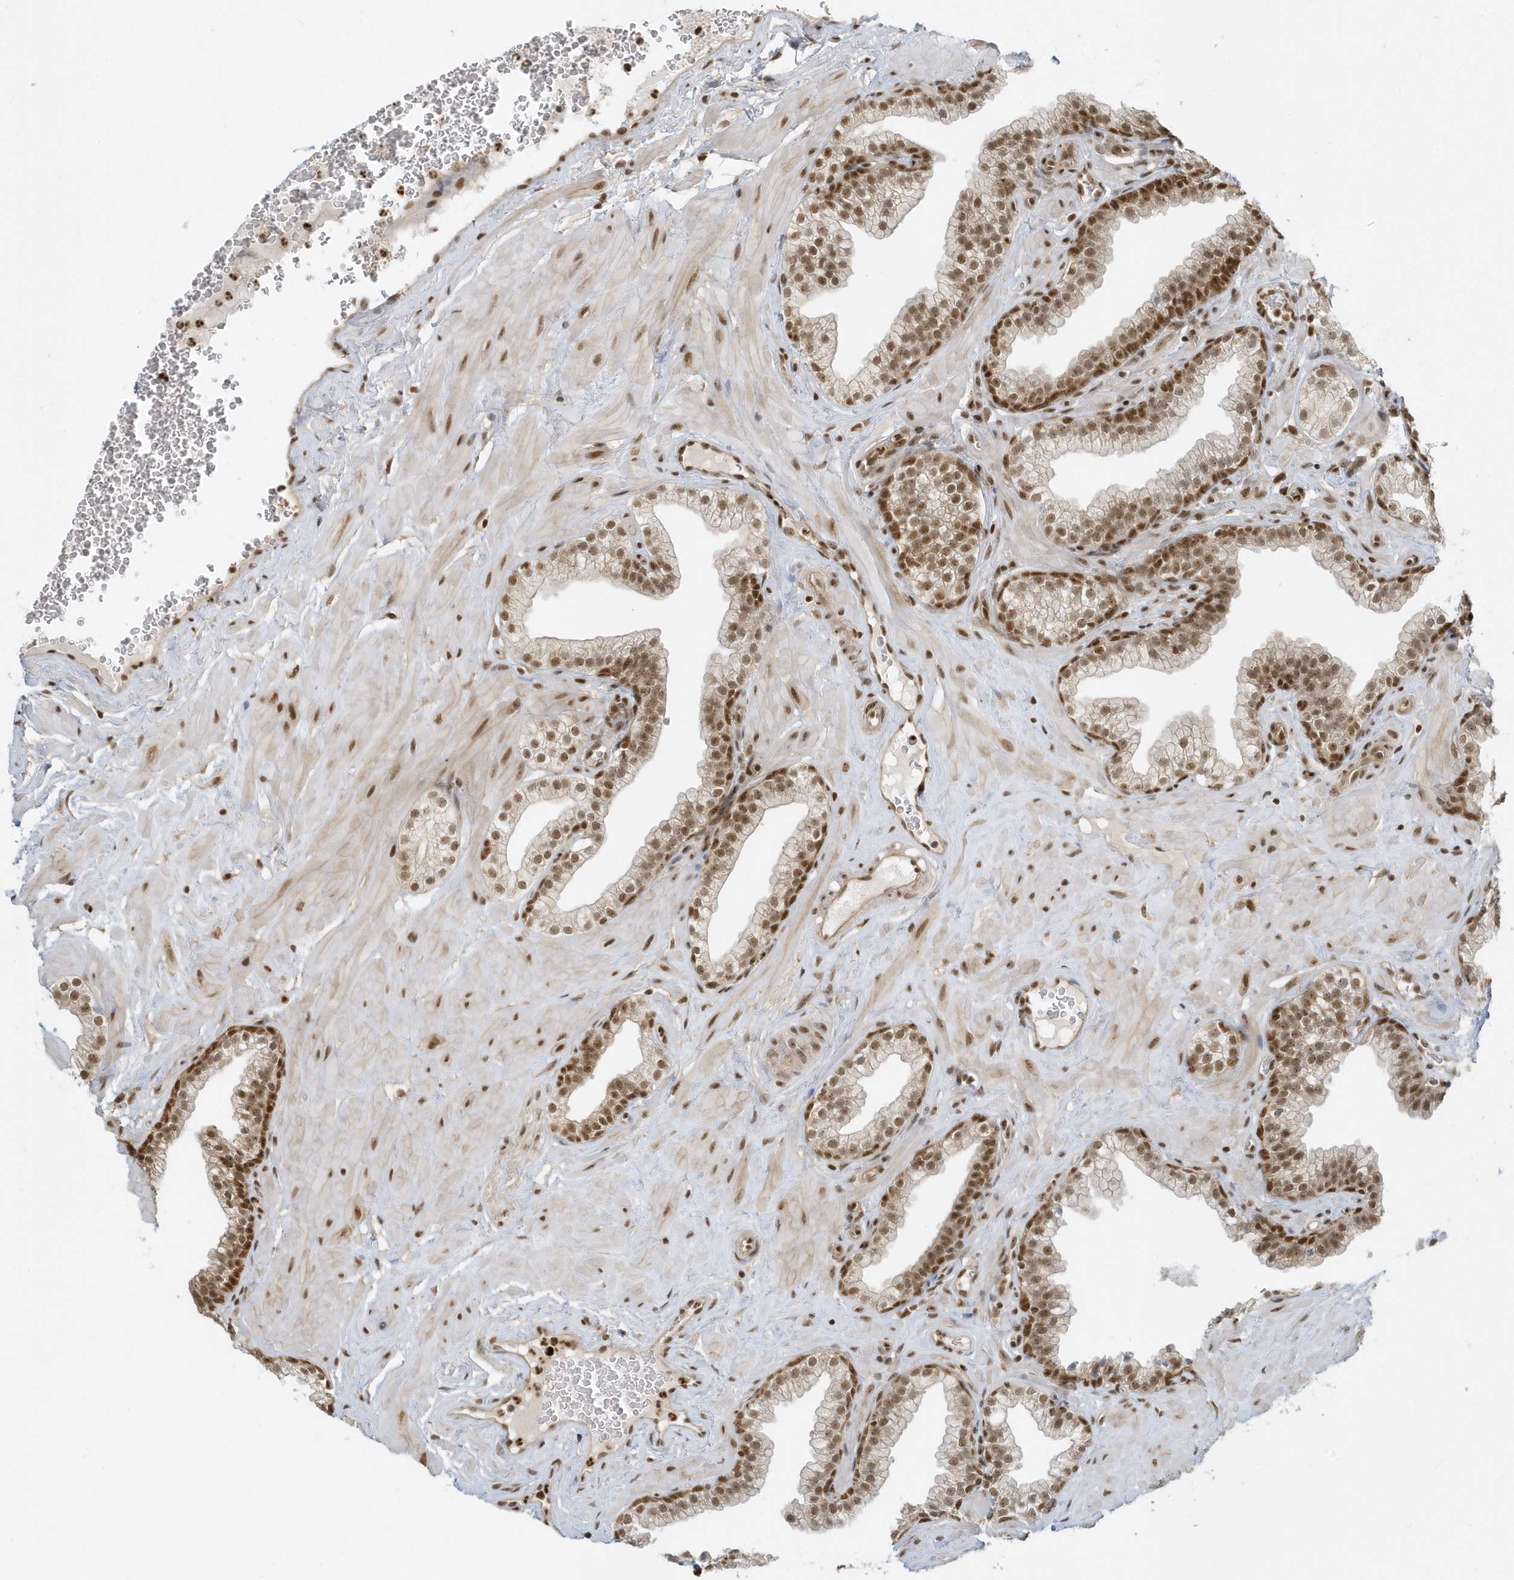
{"staining": {"intensity": "moderate", "quantity": "25%-75%", "location": "nuclear"}, "tissue": "prostate", "cell_type": "Glandular cells", "image_type": "normal", "snomed": [{"axis": "morphology", "description": "Normal tissue, NOS"}, {"axis": "morphology", "description": "Urothelial carcinoma, Low grade"}, {"axis": "topography", "description": "Urinary bladder"}, {"axis": "topography", "description": "Prostate"}], "caption": "IHC of normal human prostate displays medium levels of moderate nuclear positivity in about 25%-75% of glandular cells.", "gene": "ZNF740", "patient": {"sex": "male", "age": 60}}